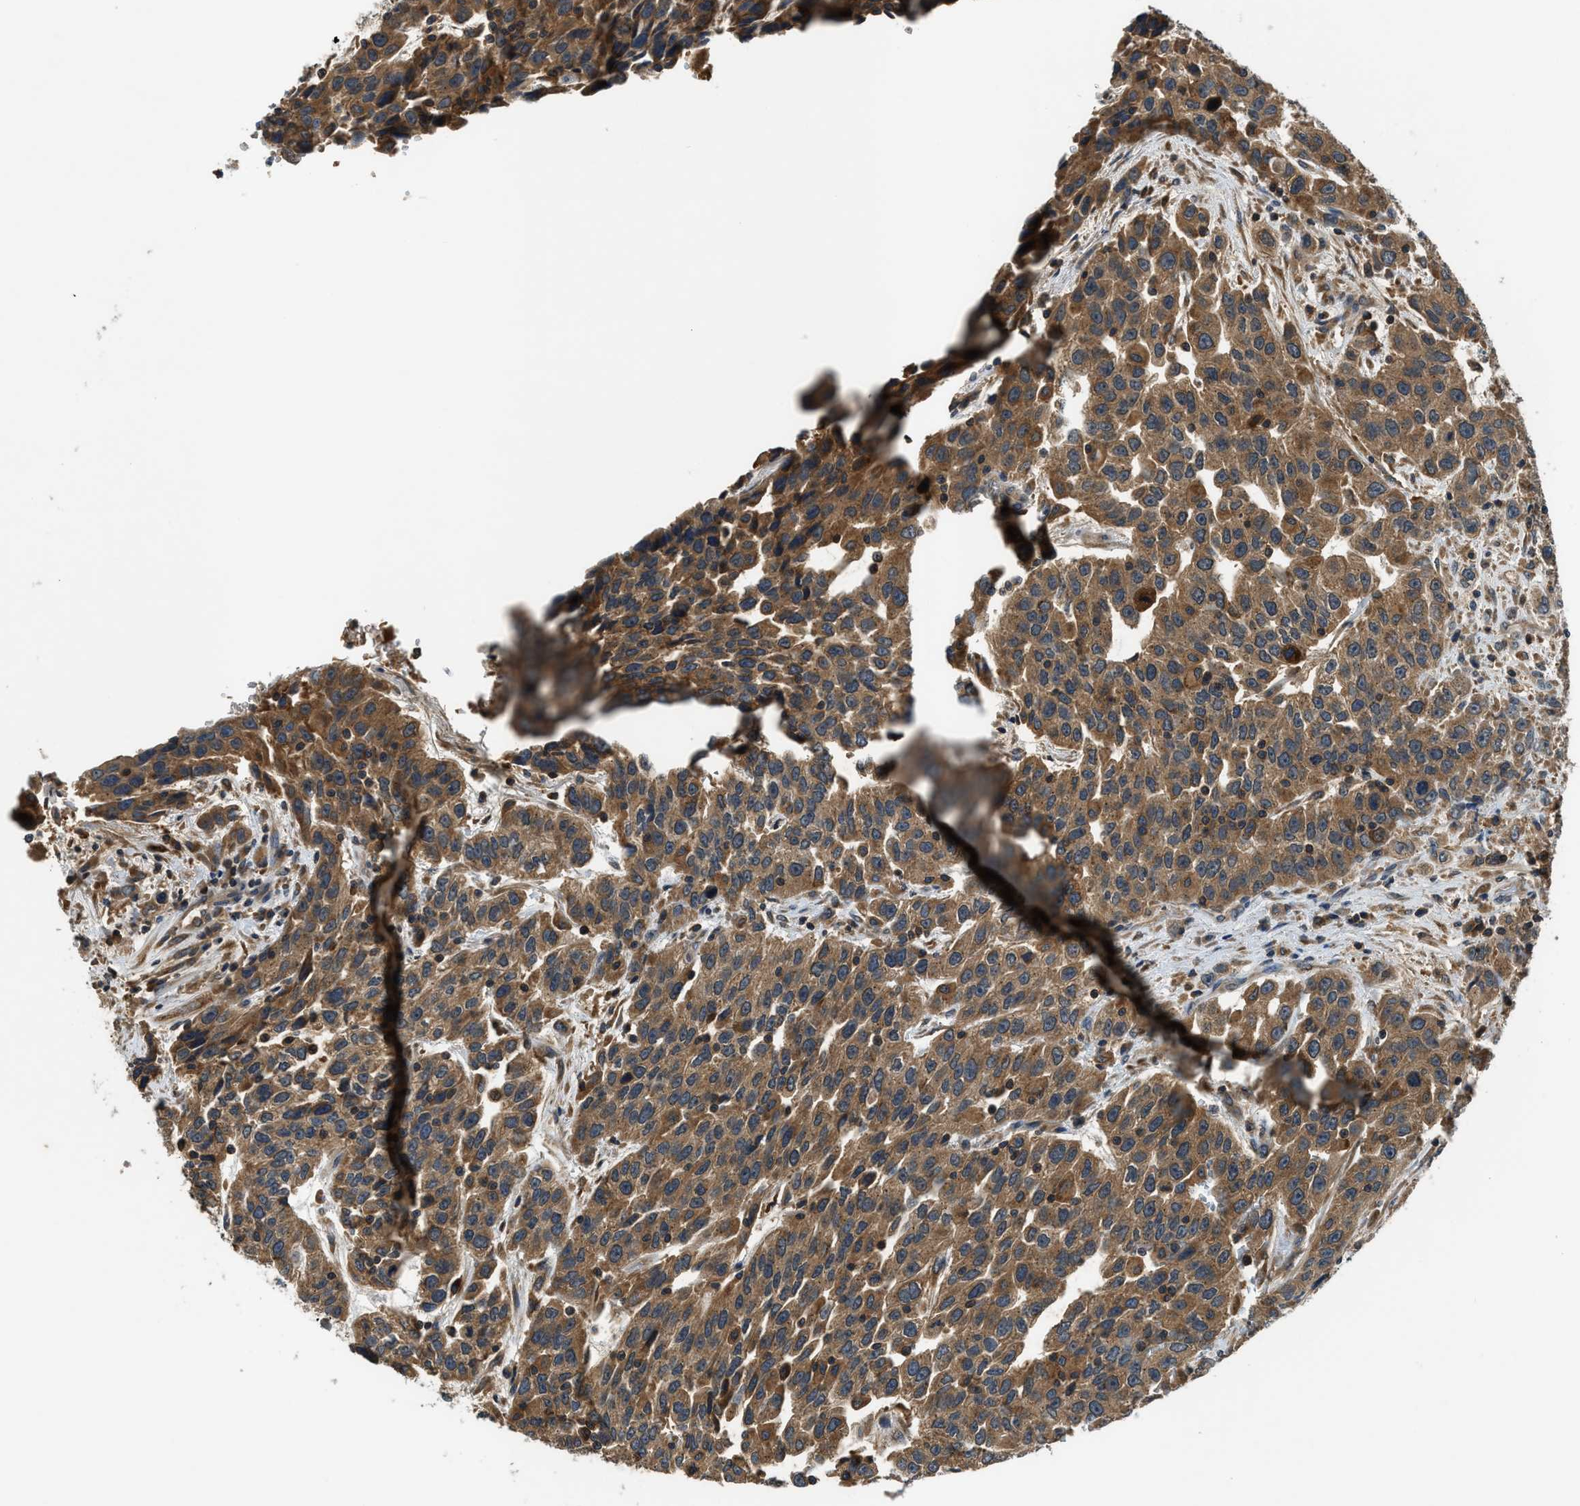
{"staining": {"intensity": "moderate", "quantity": ">75%", "location": "cytoplasmic/membranous"}, "tissue": "urothelial cancer", "cell_type": "Tumor cells", "image_type": "cancer", "snomed": [{"axis": "morphology", "description": "Urothelial carcinoma, High grade"}, {"axis": "topography", "description": "Urinary bladder"}], "caption": "The micrograph shows staining of urothelial carcinoma (high-grade), revealing moderate cytoplasmic/membranous protein staining (brown color) within tumor cells. The protein of interest is shown in brown color, while the nuclei are stained blue.", "gene": "PAFAH2", "patient": {"sex": "female", "age": 80}}